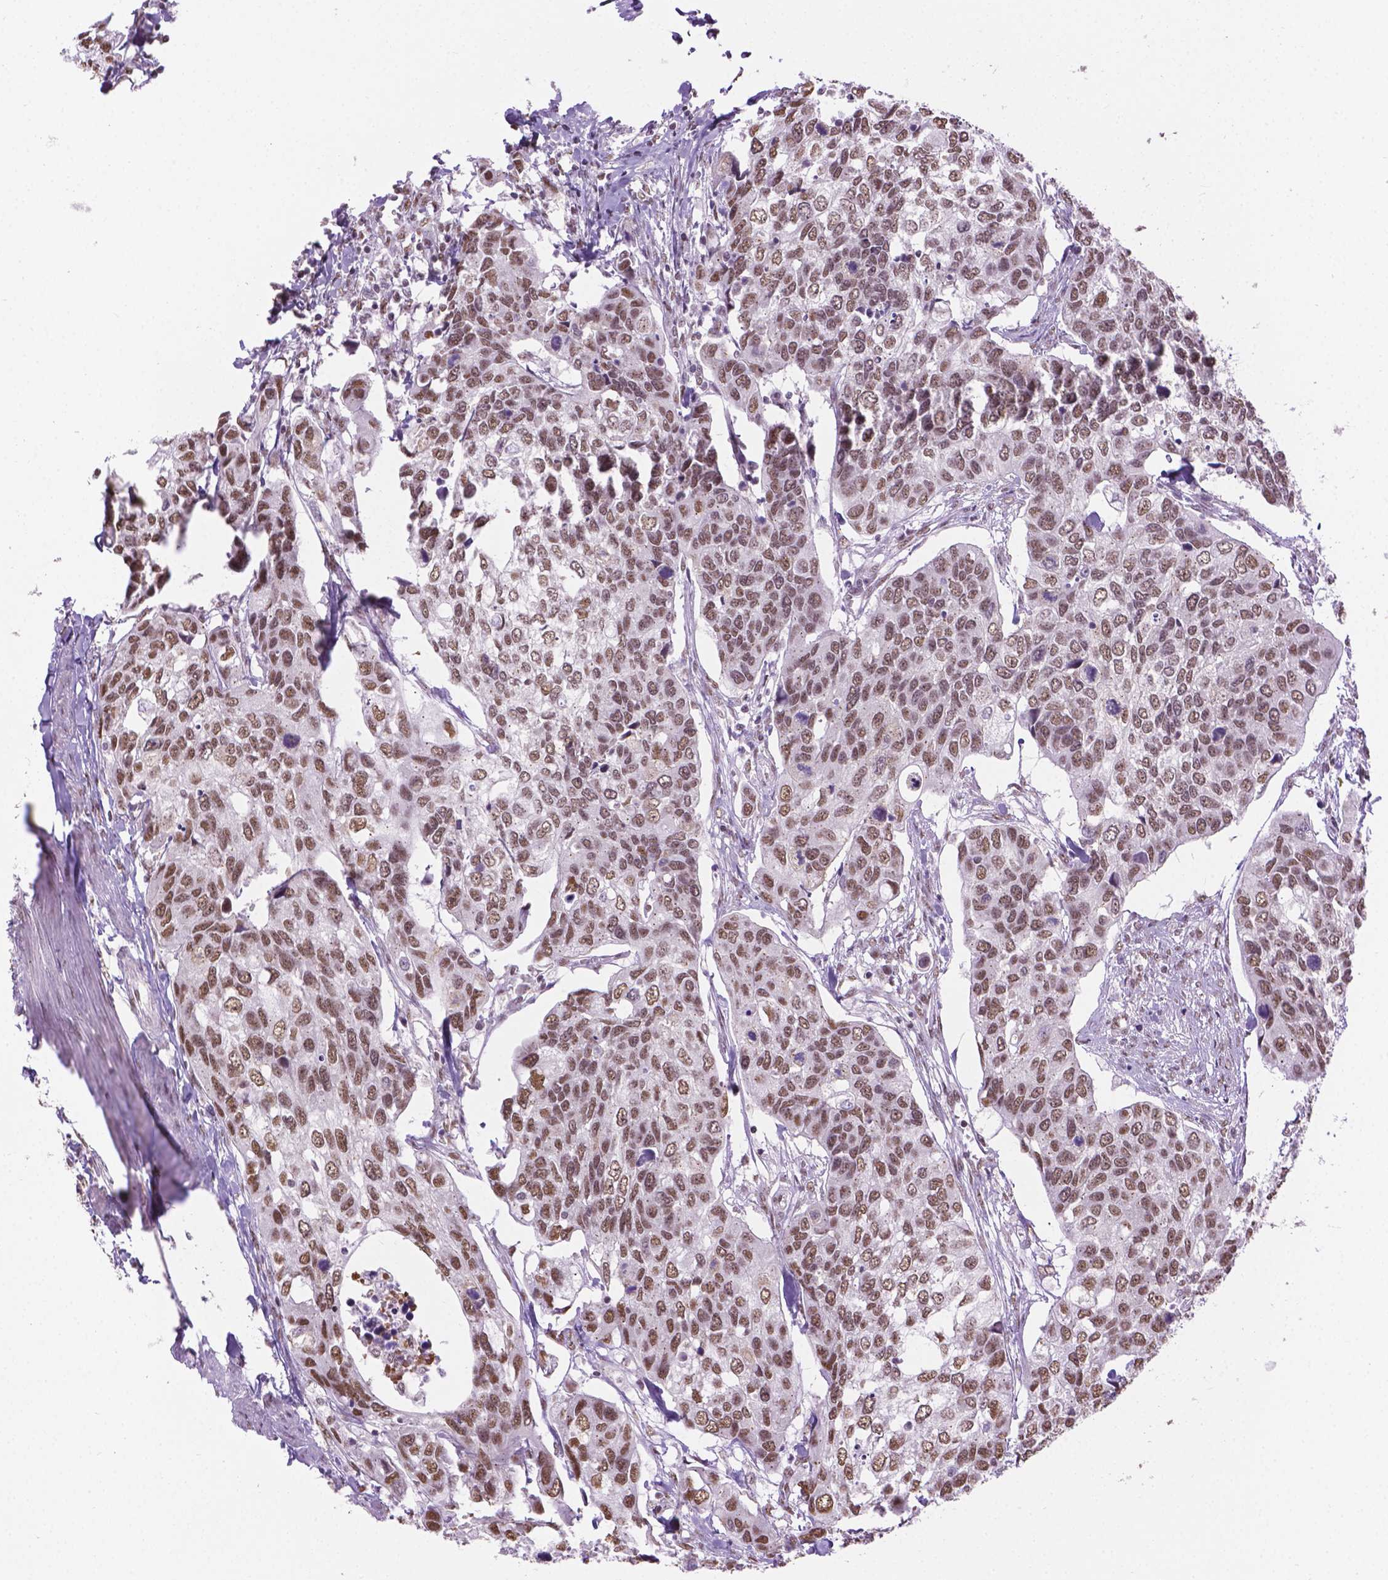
{"staining": {"intensity": "moderate", "quantity": ">75%", "location": "nuclear"}, "tissue": "urothelial cancer", "cell_type": "Tumor cells", "image_type": "cancer", "snomed": [{"axis": "morphology", "description": "Urothelial carcinoma, High grade"}, {"axis": "topography", "description": "Urinary bladder"}], "caption": "Protein expression analysis of urothelial cancer reveals moderate nuclear staining in about >75% of tumor cells.", "gene": "ABI2", "patient": {"sex": "male", "age": 60}}